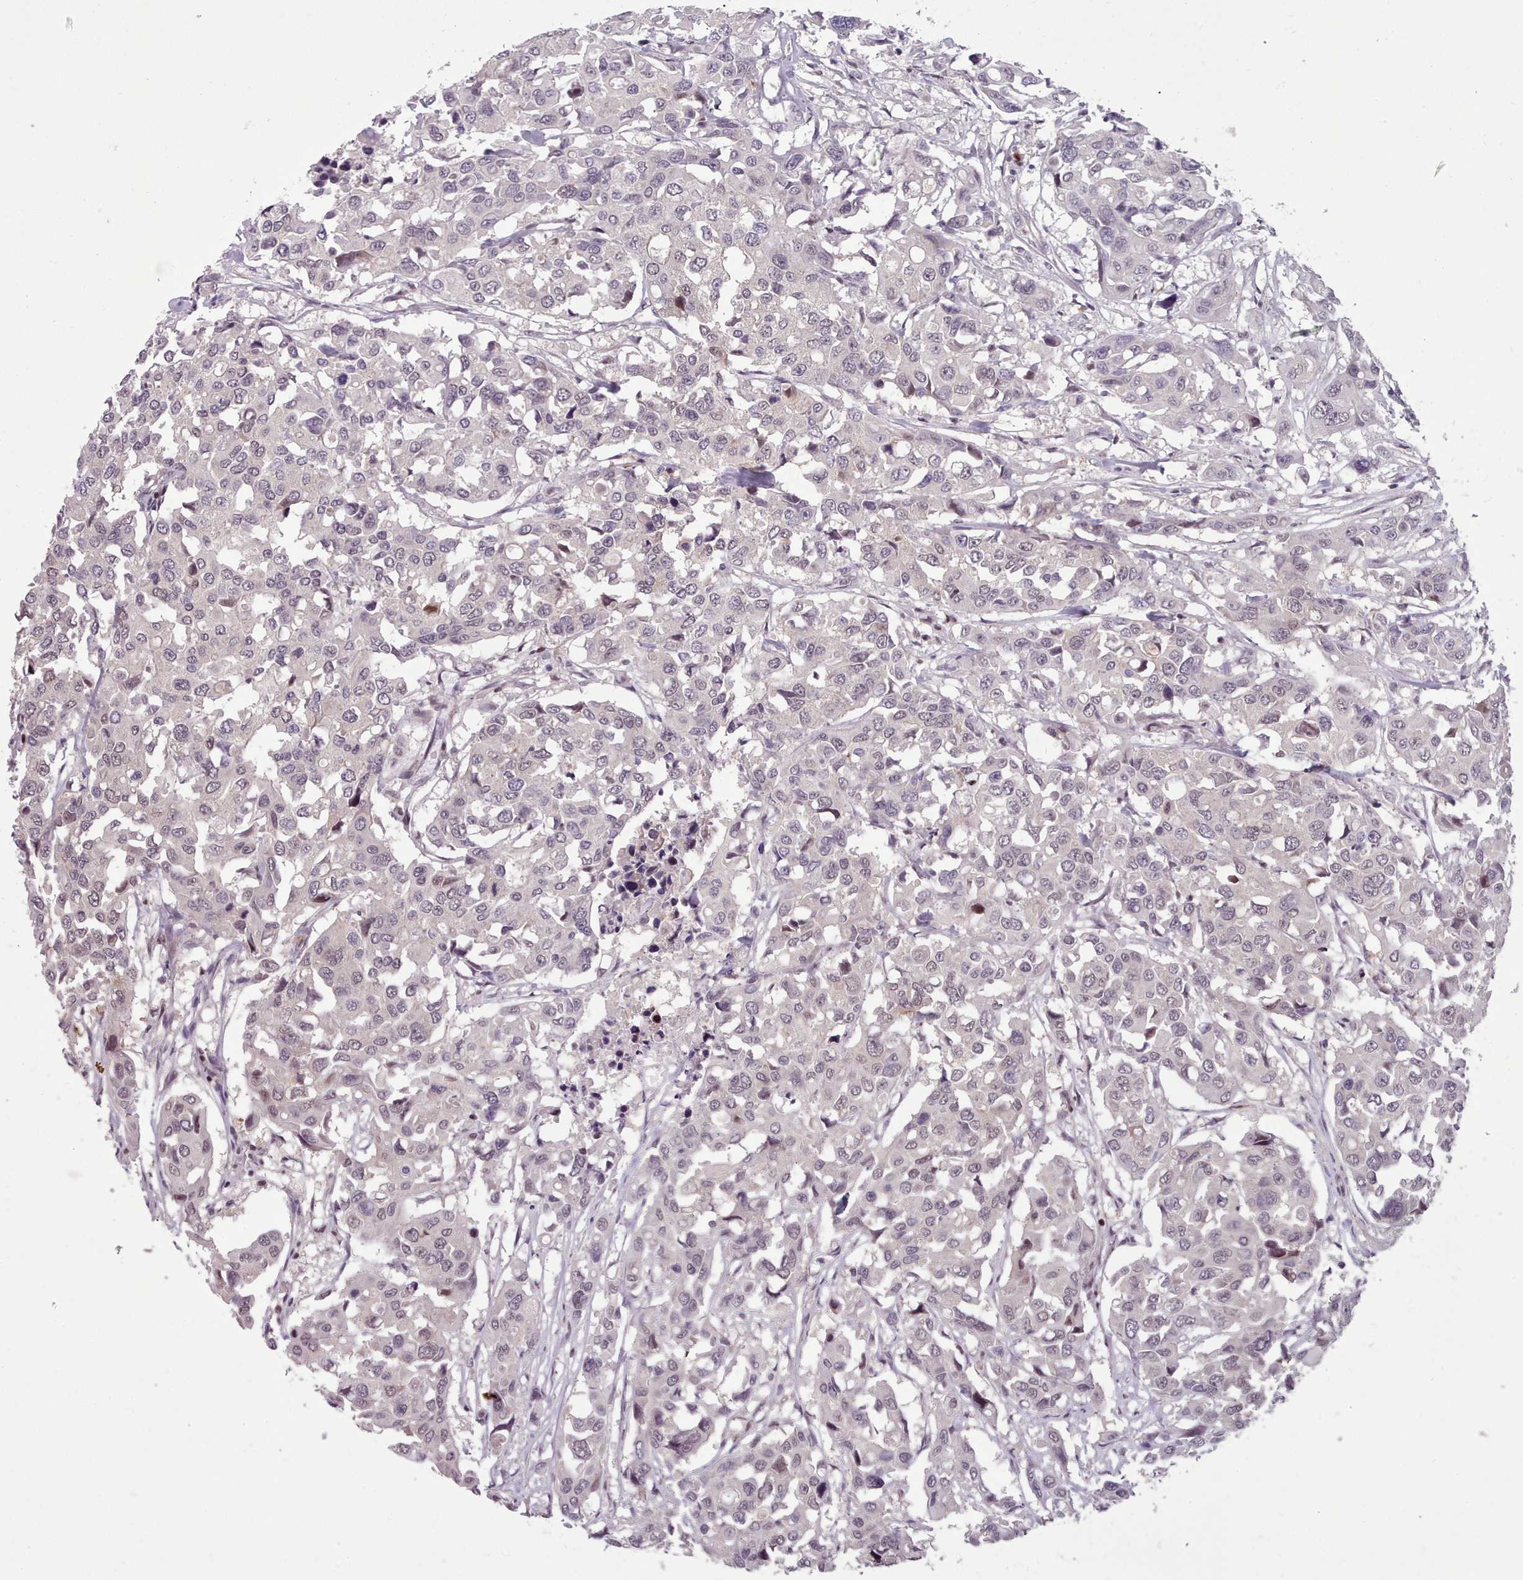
{"staining": {"intensity": "weak", "quantity": "<25%", "location": "nuclear"}, "tissue": "colorectal cancer", "cell_type": "Tumor cells", "image_type": "cancer", "snomed": [{"axis": "morphology", "description": "Adenocarcinoma, NOS"}, {"axis": "topography", "description": "Colon"}], "caption": "Immunohistochemistry (IHC) of colorectal cancer exhibits no positivity in tumor cells. The staining is performed using DAB brown chromogen with nuclei counter-stained in using hematoxylin.", "gene": "ENSA", "patient": {"sex": "male", "age": 77}}